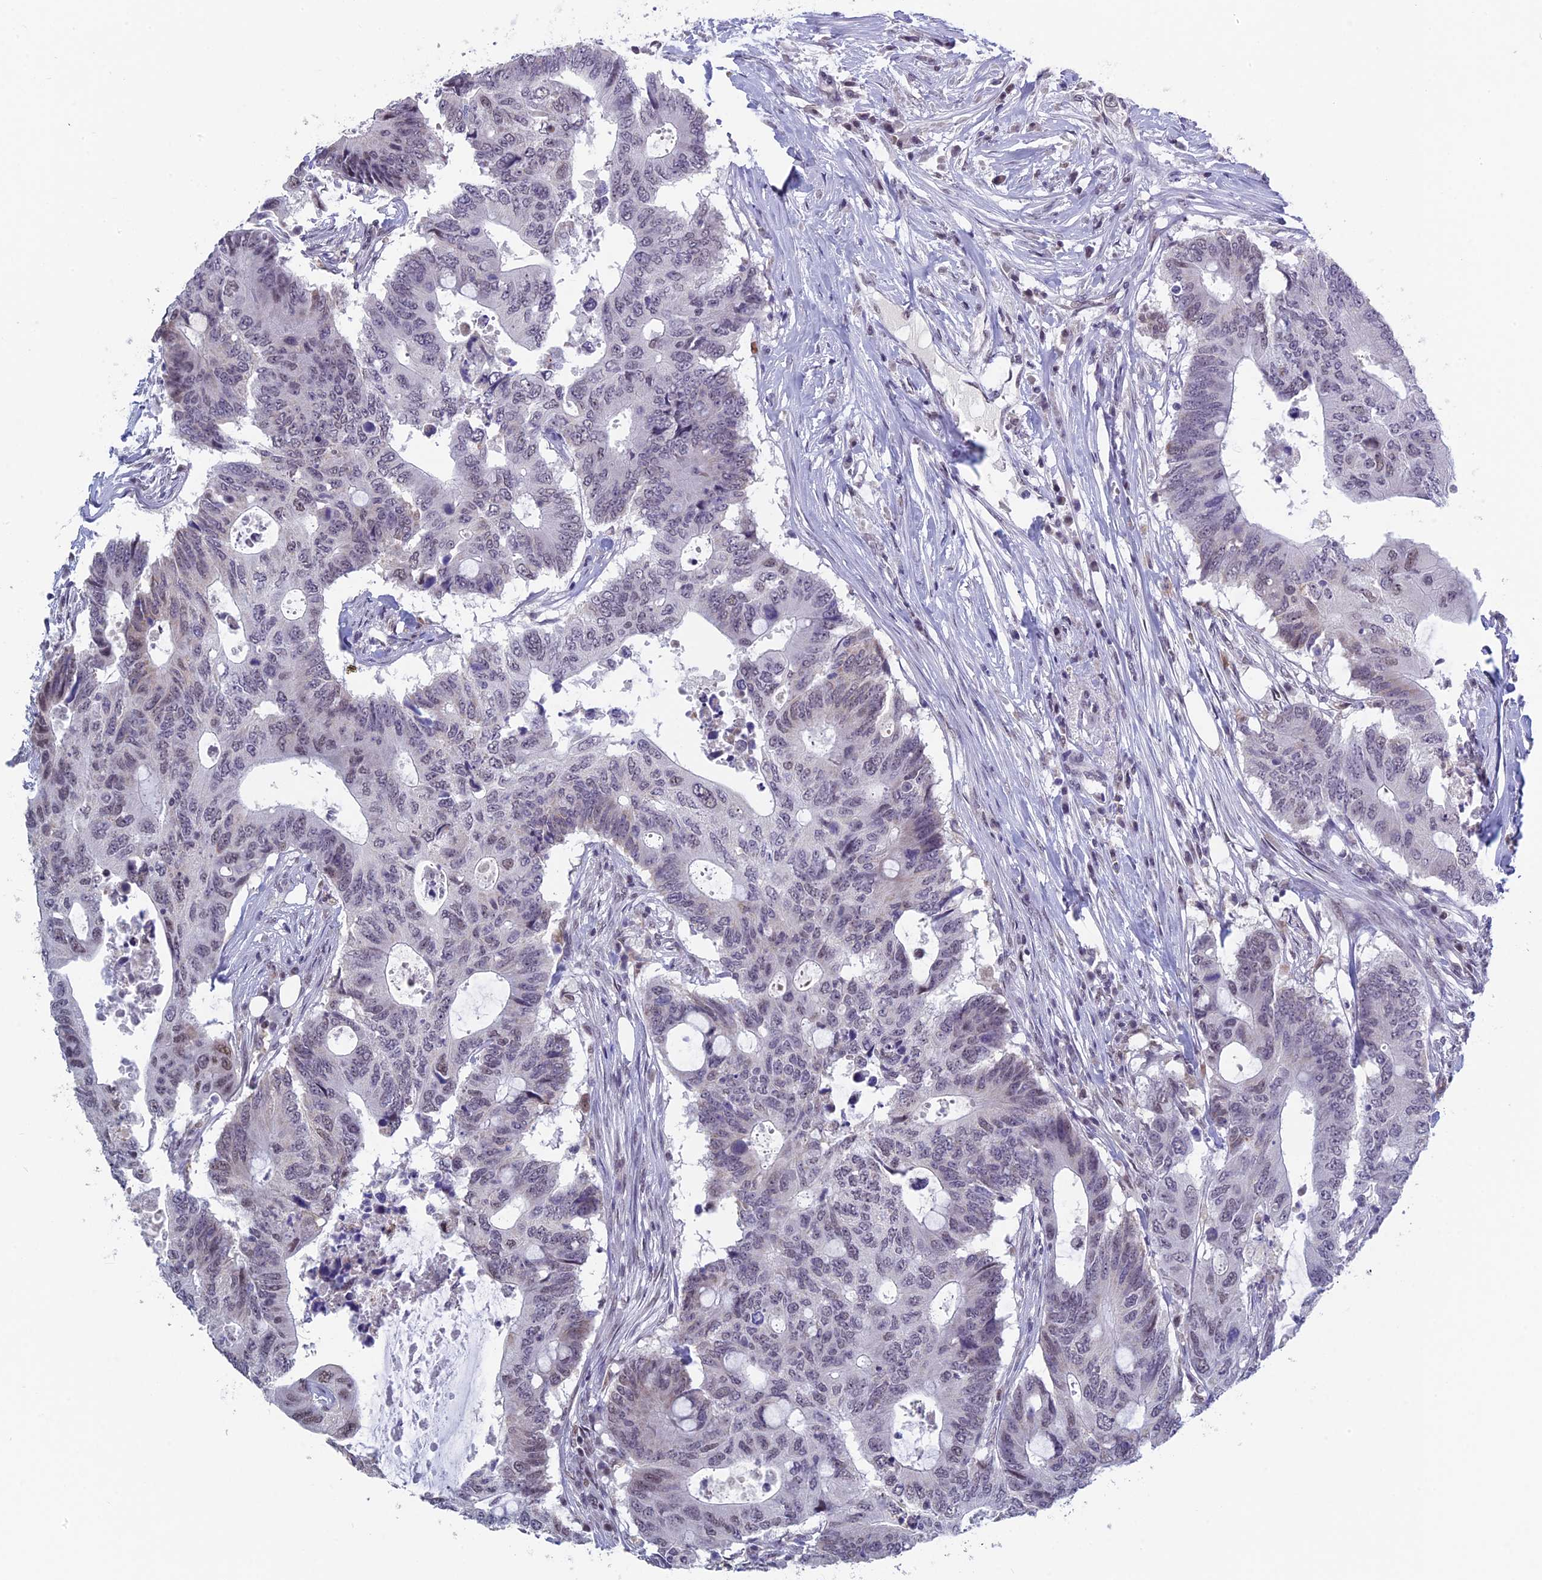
{"staining": {"intensity": "weak", "quantity": "<25%", "location": "nuclear"}, "tissue": "colorectal cancer", "cell_type": "Tumor cells", "image_type": "cancer", "snomed": [{"axis": "morphology", "description": "Adenocarcinoma, NOS"}, {"axis": "topography", "description": "Colon"}], "caption": "Human colorectal cancer stained for a protein using immunohistochemistry exhibits no positivity in tumor cells.", "gene": "MT-CO3", "patient": {"sex": "male", "age": 71}}